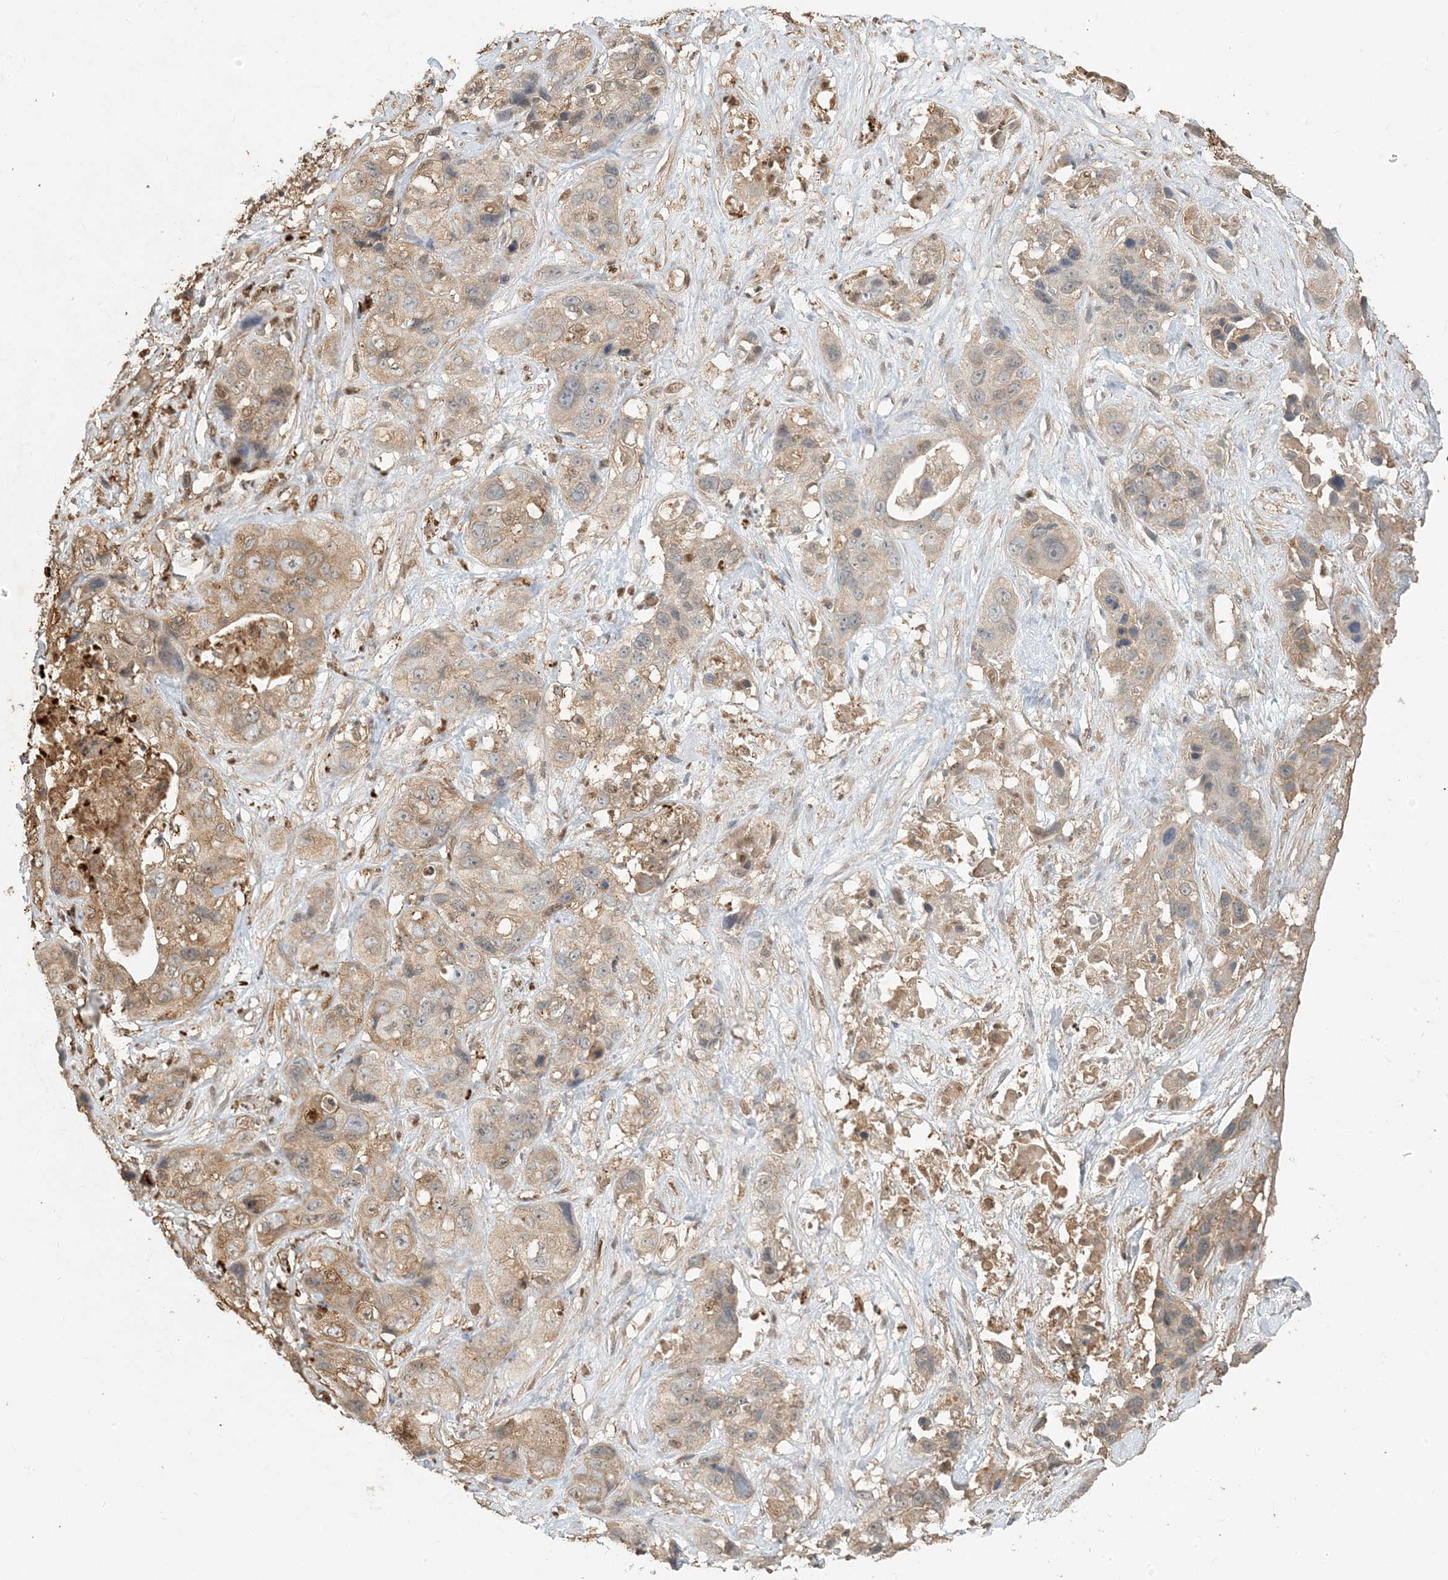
{"staining": {"intensity": "strong", "quantity": ">75%", "location": "cytoplasmic/membranous,nuclear"}, "tissue": "liver cancer", "cell_type": "Tumor cells", "image_type": "cancer", "snomed": [{"axis": "morphology", "description": "Cholangiocarcinoma"}, {"axis": "topography", "description": "Liver"}], "caption": "A brown stain highlights strong cytoplasmic/membranous and nuclear expression of a protein in human liver cancer tumor cells.", "gene": "MCOLN1", "patient": {"sex": "female", "age": 61}}